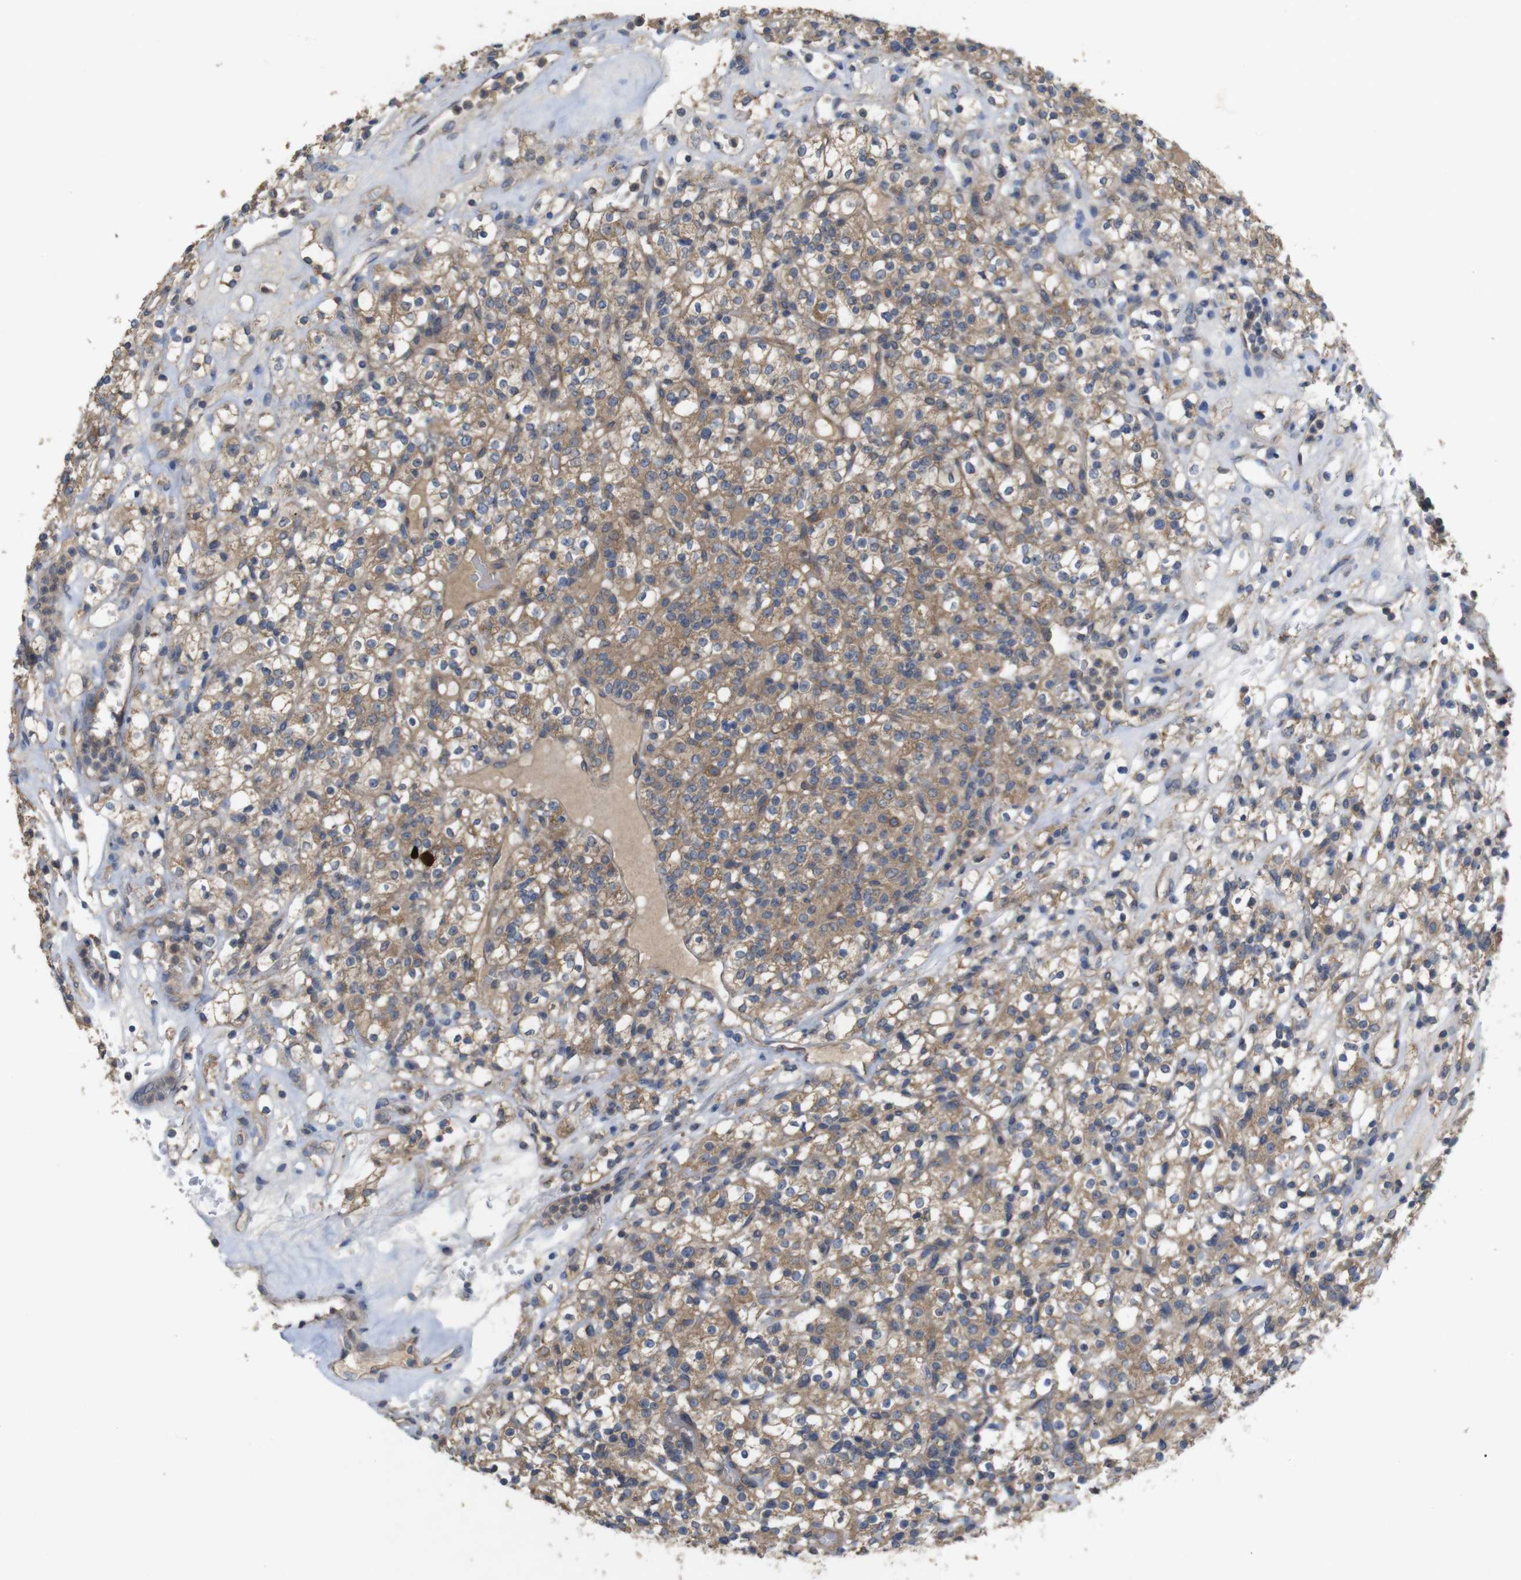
{"staining": {"intensity": "moderate", "quantity": ">75%", "location": "cytoplasmic/membranous"}, "tissue": "renal cancer", "cell_type": "Tumor cells", "image_type": "cancer", "snomed": [{"axis": "morphology", "description": "Normal tissue, NOS"}, {"axis": "morphology", "description": "Adenocarcinoma, NOS"}, {"axis": "topography", "description": "Kidney"}], "caption": "Immunohistochemistry photomicrograph of neoplastic tissue: renal cancer (adenocarcinoma) stained using immunohistochemistry reveals medium levels of moderate protein expression localized specifically in the cytoplasmic/membranous of tumor cells, appearing as a cytoplasmic/membranous brown color.", "gene": "KCNS3", "patient": {"sex": "female", "age": 72}}